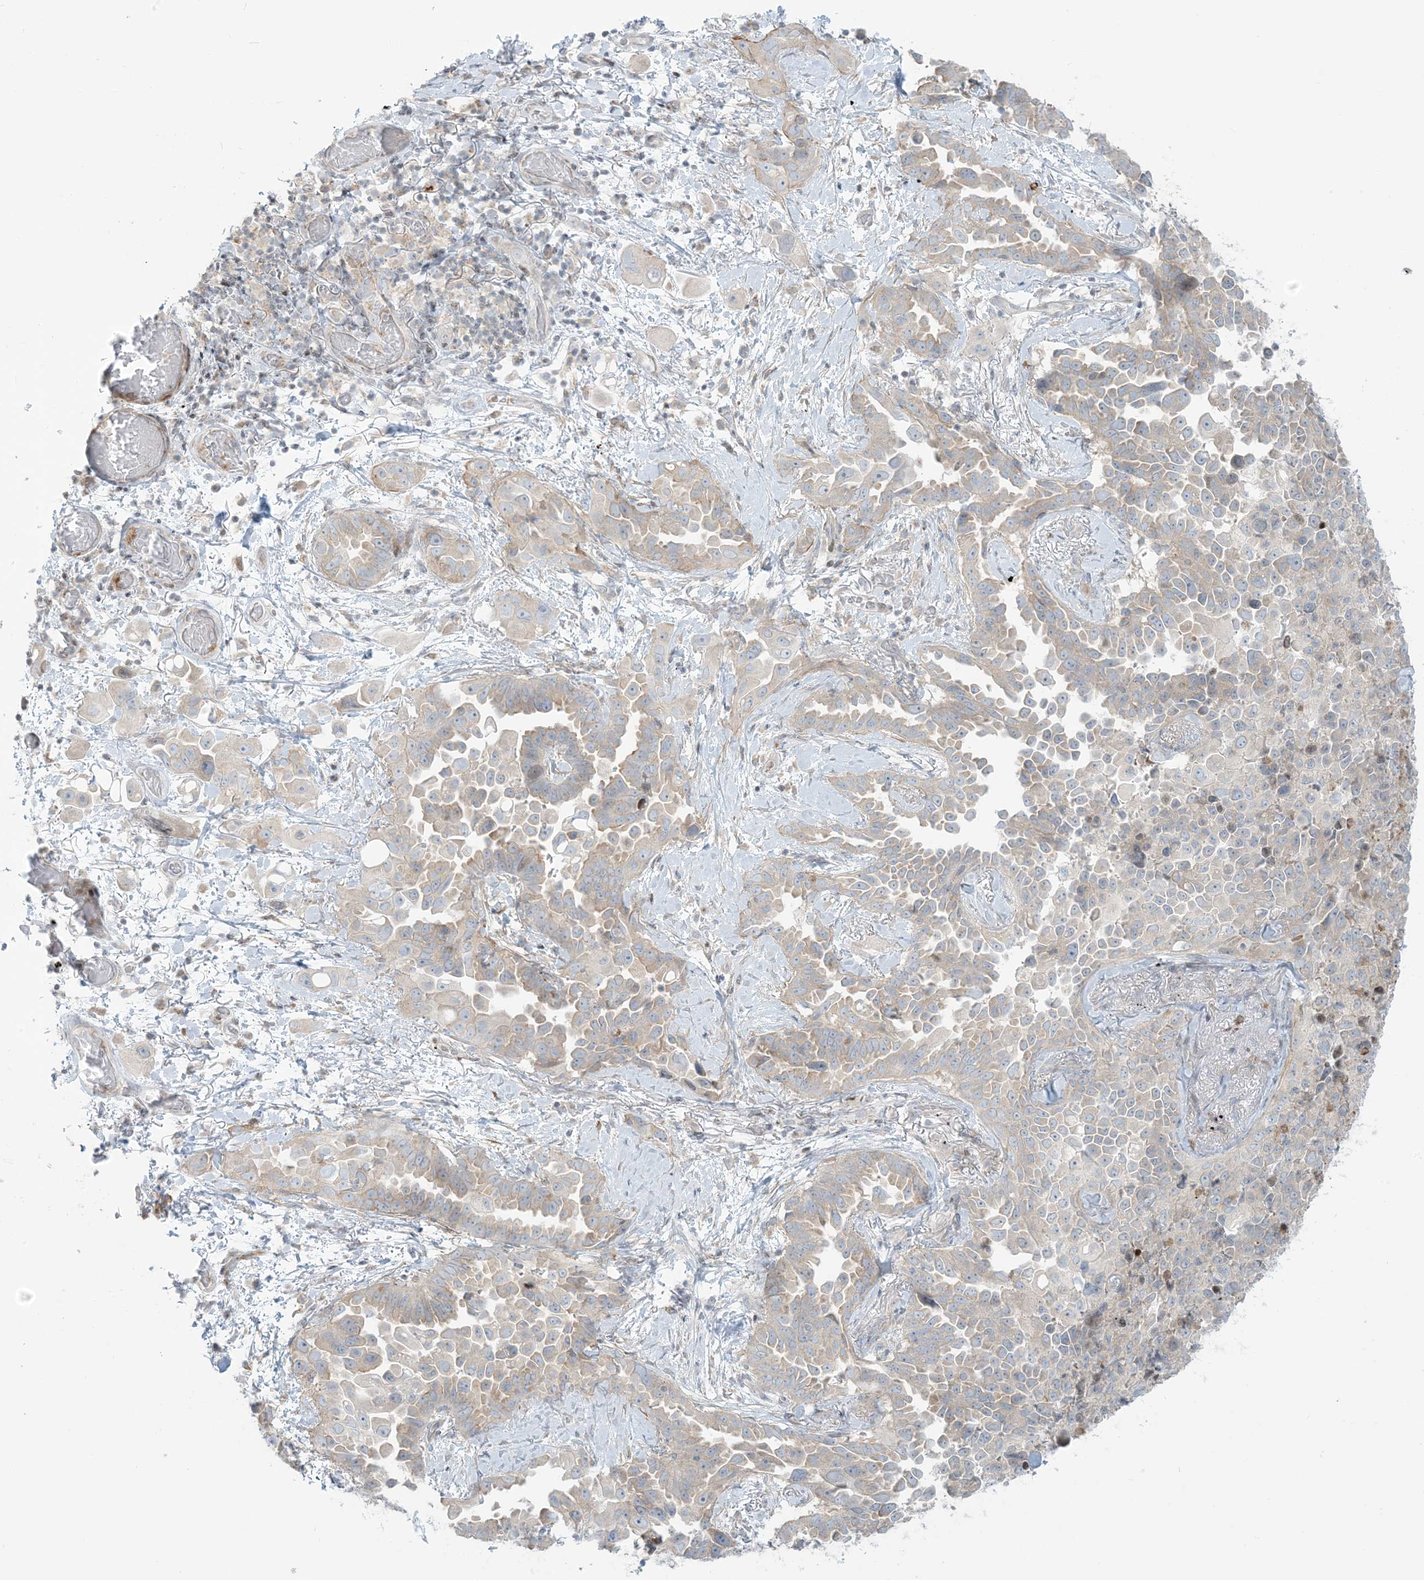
{"staining": {"intensity": "weak", "quantity": "<25%", "location": "cytoplasmic/membranous"}, "tissue": "lung cancer", "cell_type": "Tumor cells", "image_type": "cancer", "snomed": [{"axis": "morphology", "description": "Adenocarcinoma, NOS"}, {"axis": "topography", "description": "Lung"}], "caption": "The immunohistochemistry image has no significant positivity in tumor cells of lung cancer (adenocarcinoma) tissue.", "gene": "AFTPH", "patient": {"sex": "female", "age": 67}}